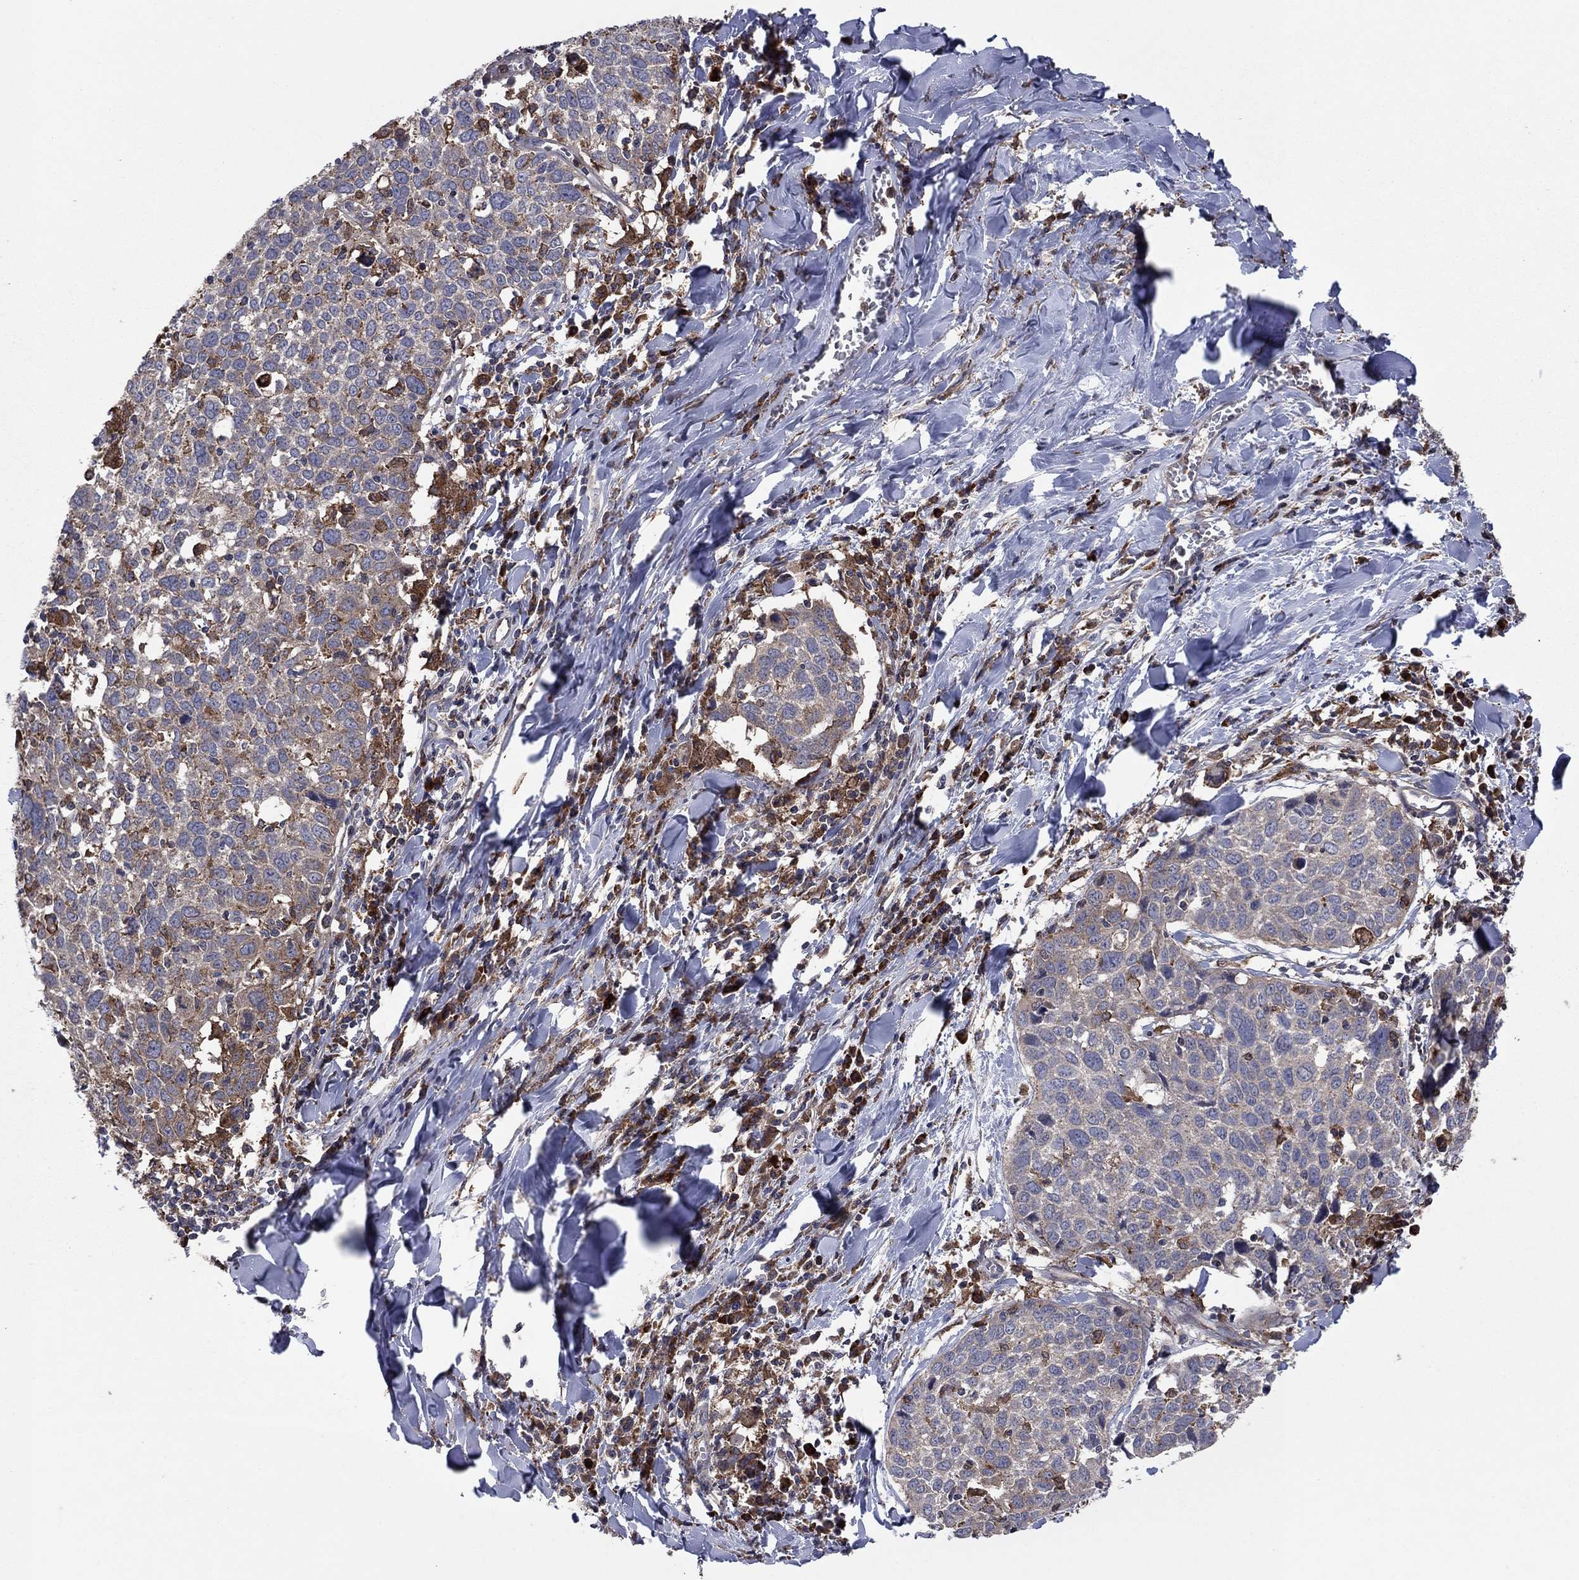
{"staining": {"intensity": "weak", "quantity": "25%-75%", "location": "cytoplasmic/membranous"}, "tissue": "lung cancer", "cell_type": "Tumor cells", "image_type": "cancer", "snomed": [{"axis": "morphology", "description": "Squamous cell carcinoma, NOS"}, {"axis": "topography", "description": "Lung"}], "caption": "The immunohistochemical stain highlights weak cytoplasmic/membranous expression in tumor cells of squamous cell carcinoma (lung) tissue.", "gene": "MEA1", "patient": {"sex": "male", "age": 57}}